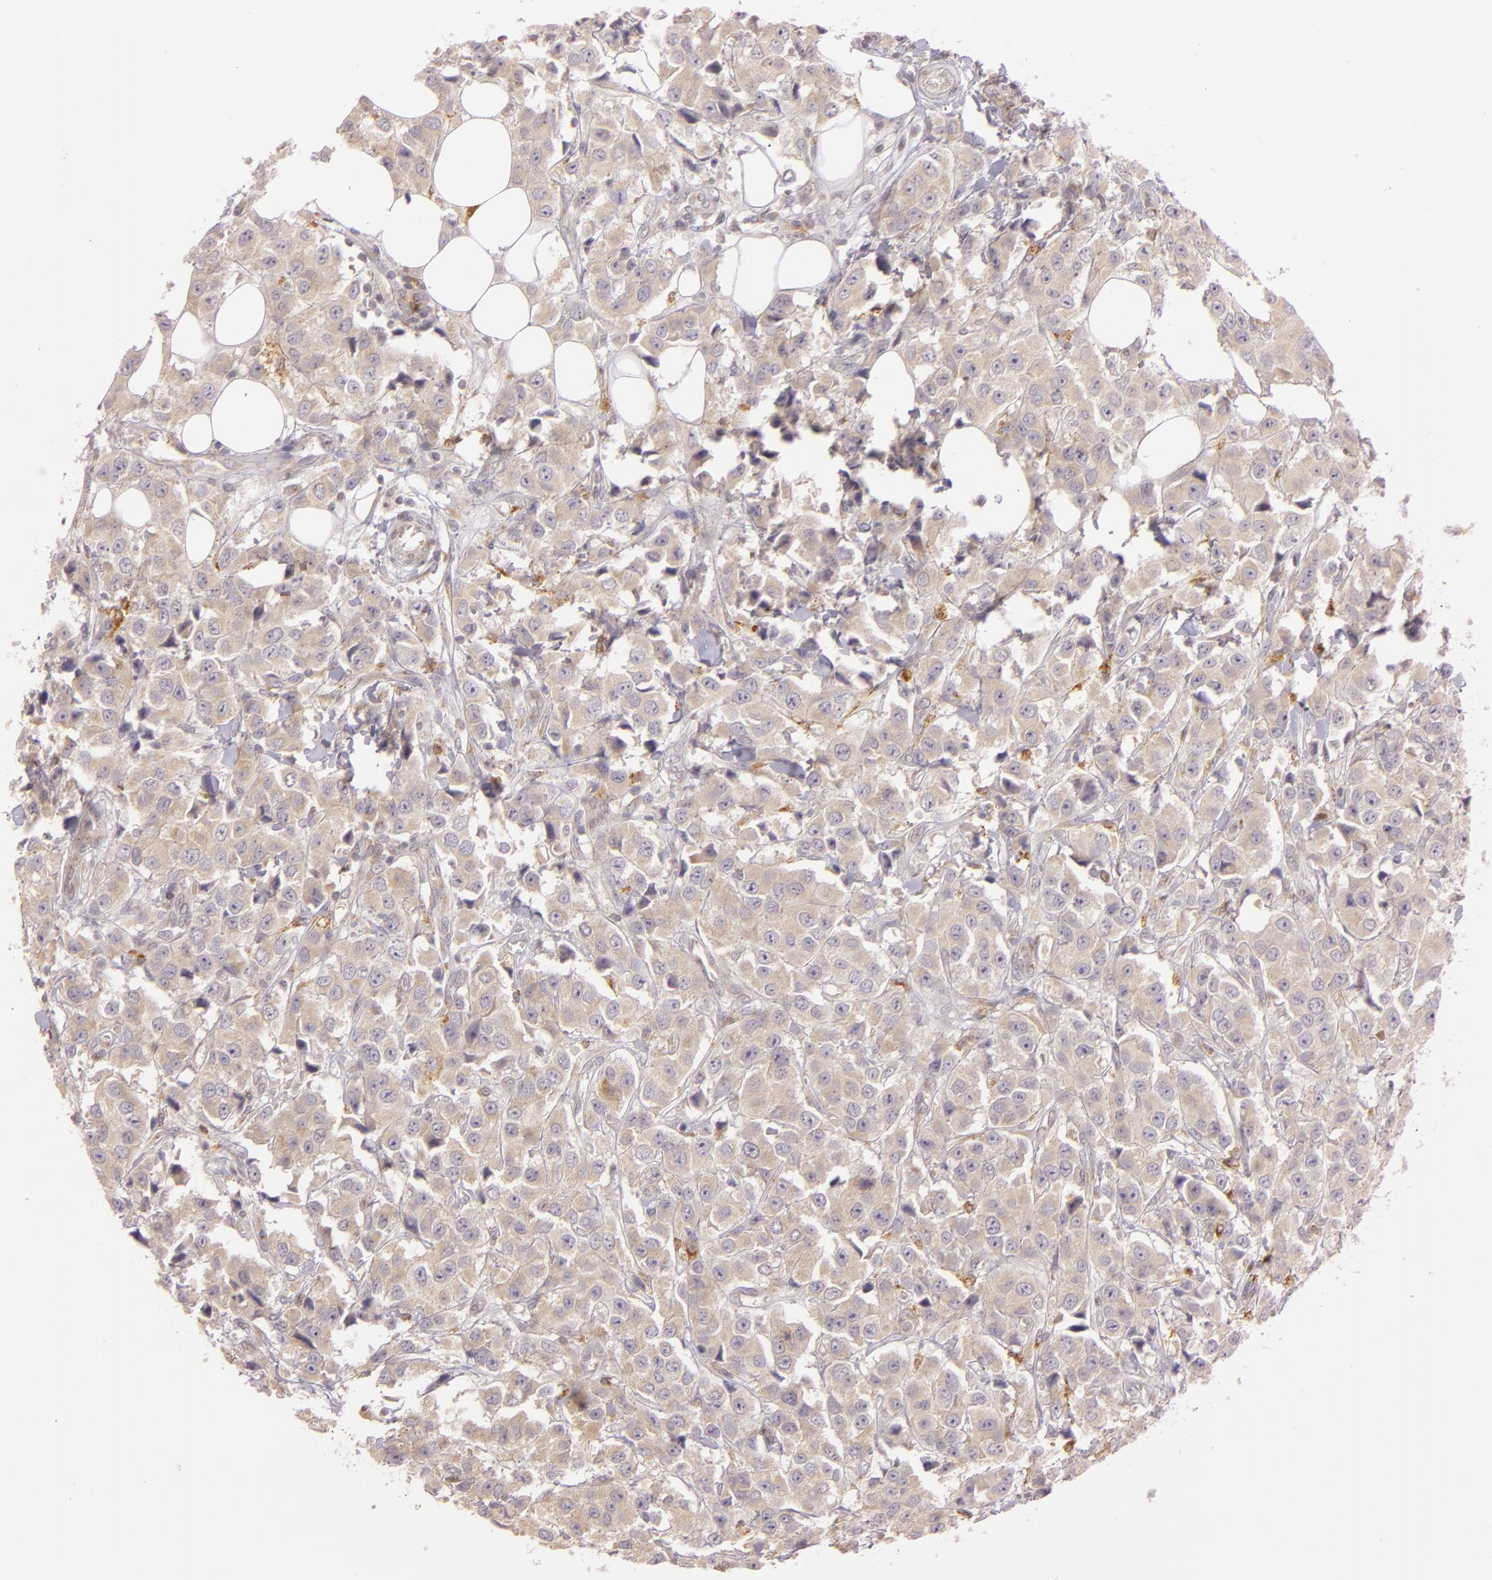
{"staining": {"intensity": "moderate", "quantity": ">75%", "location": "cytoplasmic/membranous"}, "tissue": "breast cancer", "cell_type": "Tumor cells", "image_type": "cancer", "snomed": [{"axis": "morphology", "description": "Duct carcinoma"}, {"axis": "topography", "description": "Breast"}], "caption": "An image showing moderate cytoplasmic/membranous expression in approximately >75% of tumor cells in breast cancer (invasive ductal carcinoma), as visualized by brown immunohistochemical staining.", "gene": "LGMN", "patient": {"sex": "female", "age": 58}}